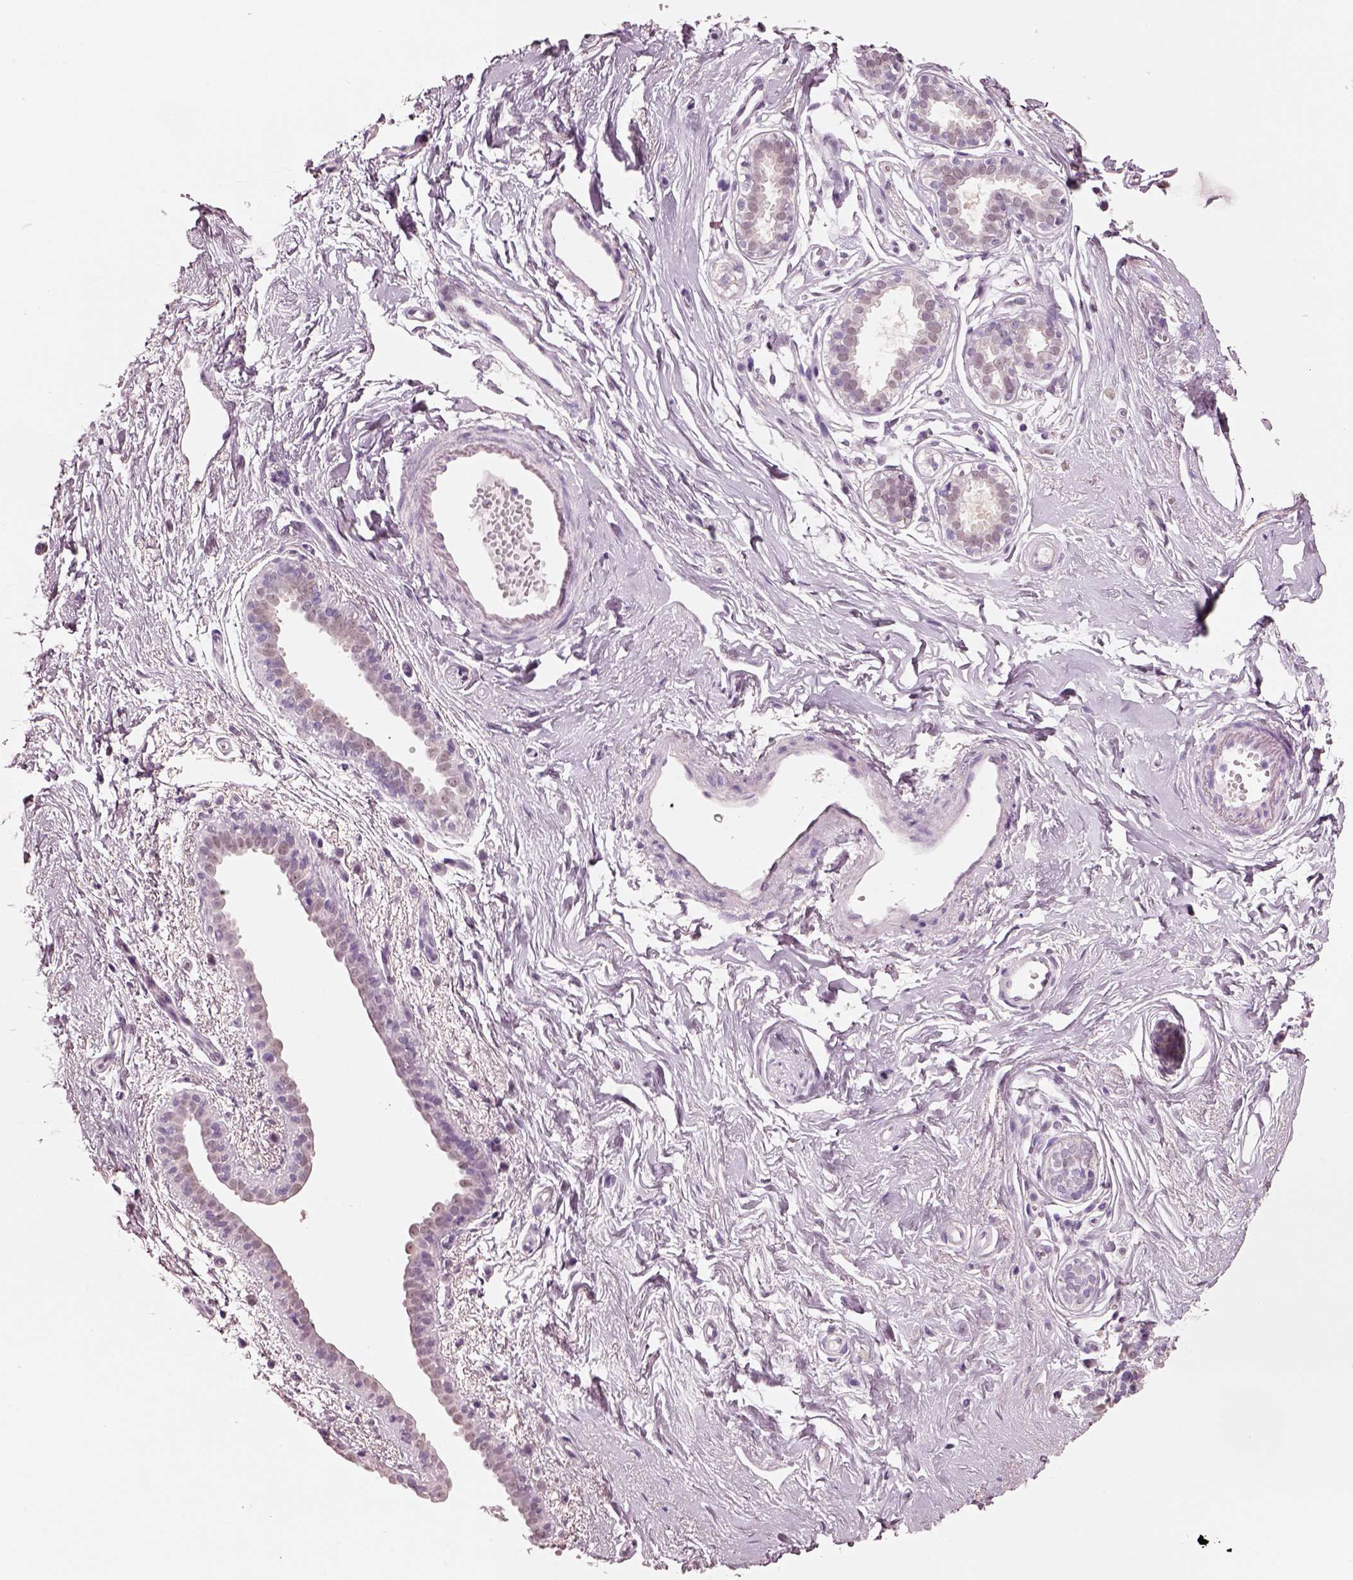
{"staining": {"intensity": "weak", "quantity": ">75%", "location": "cytoplasmic/membranous"}, "tissue": "breast", "cell_type": "Adipocytes", "image_type": "normal", "snomed": [{"axis": "morphology", "description": "Normal tissue, NOS"}, {"axis": "topography", "description": "Breast"}], "caption": "Protein staining of unremarkable breast reveals weak cytoplasmic/membranous expression in about >75% of adipocytes. (DAB (3,3'-diaminobenzidine) IHC with brightfield microscopy, high magnification).", "gene": "ELSPBP1", "patient": {"sex": "female", "age": 49}}